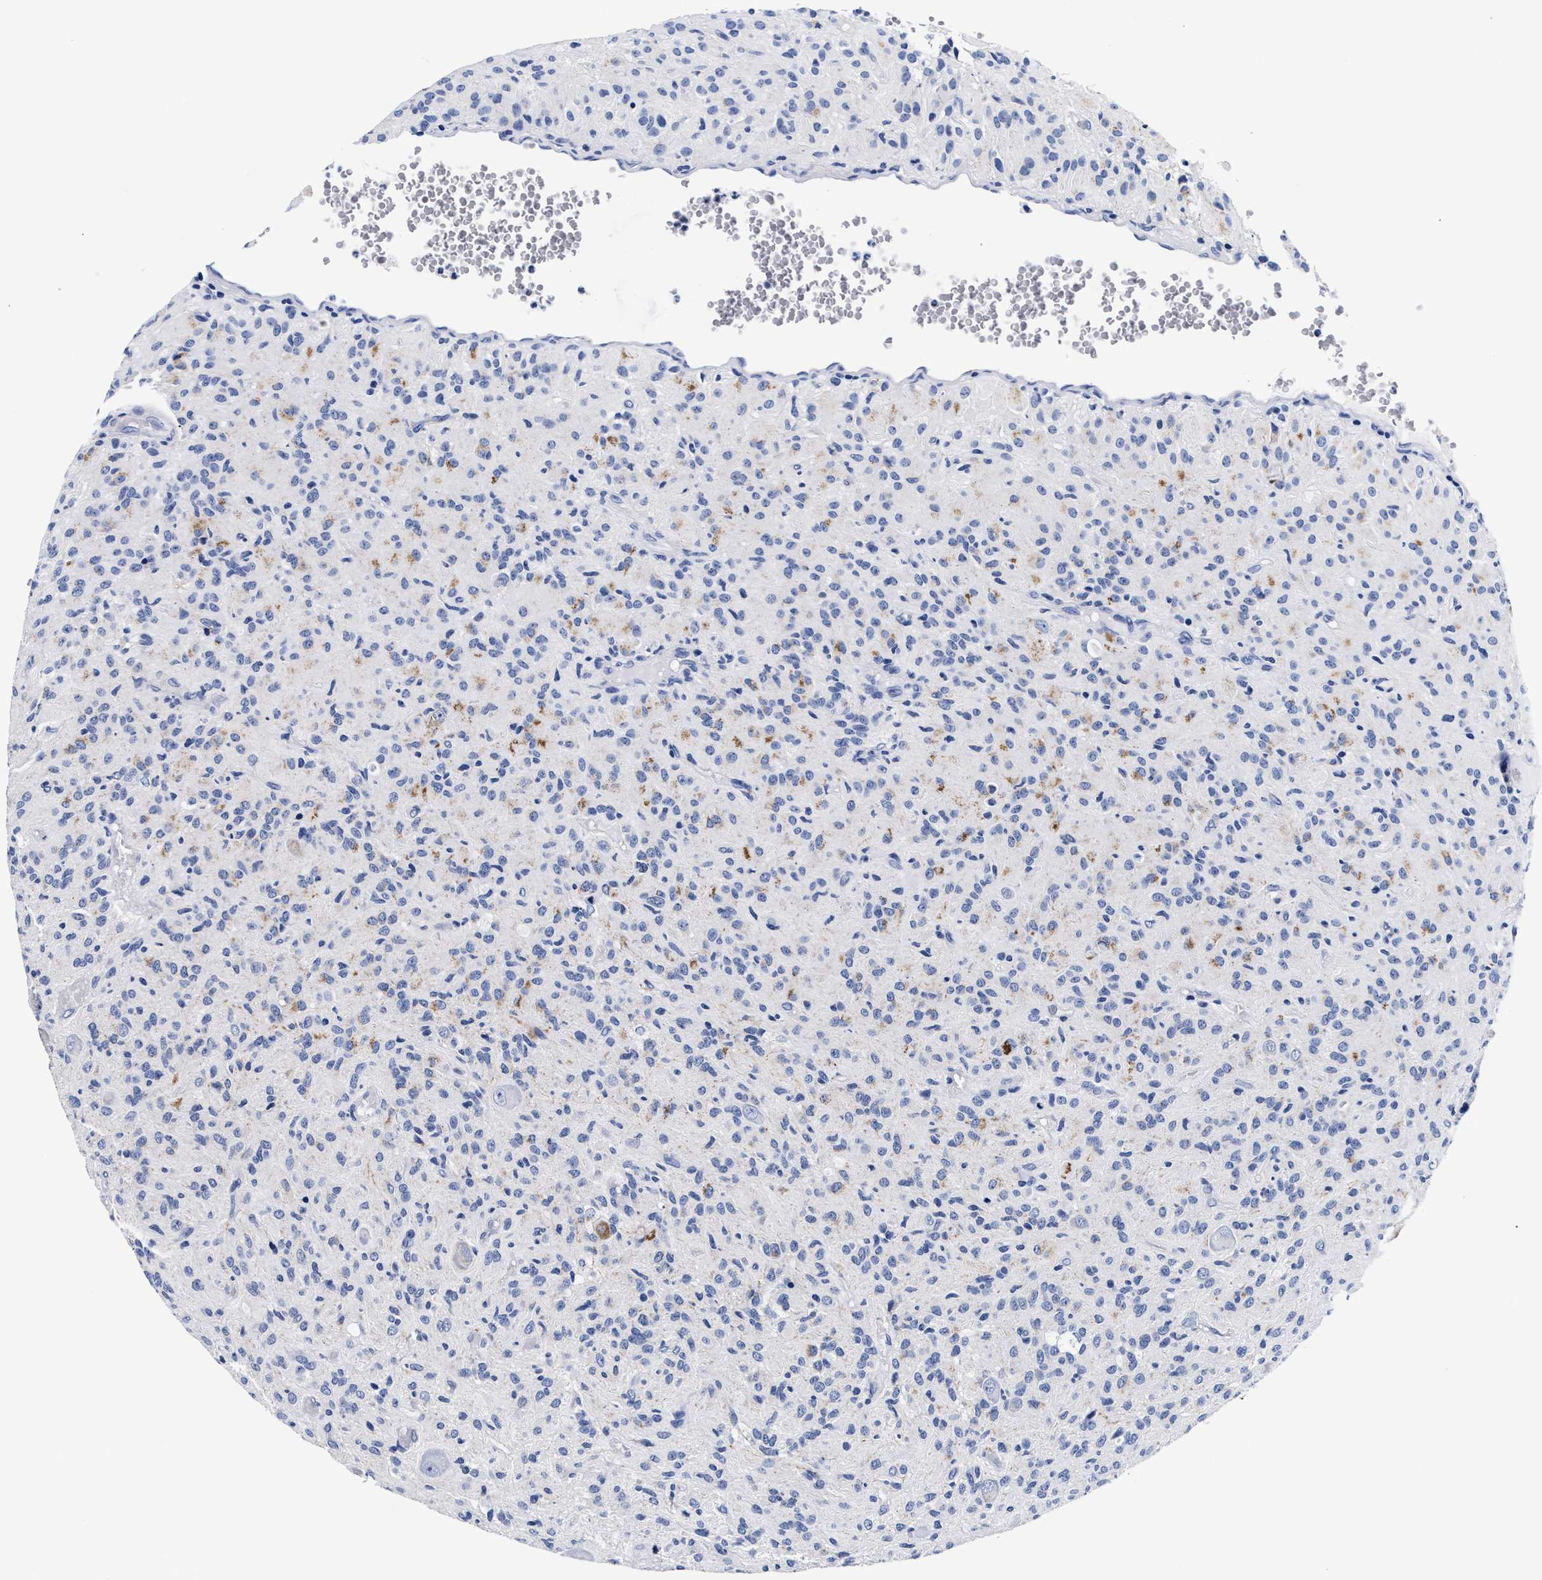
{"staining": {"intensity": "negative", "quantity": "none", "location": "none"}, "tissue": "glioma", "cell_type": "Tumor cells", "image_type": "cancer", "snomed": [{"axis": "morphology", "description": "Glioma, malignant, High grade"}, {"axis": "topography", "description": "Brain"}], "caption": "This is a micrograph of immunohistochemistry staining of high-grade glioma (malignant), which shows no positivity in tumor cells.", "gene": "RAB3B", "patient": {"sex": "female", "age": 59}}